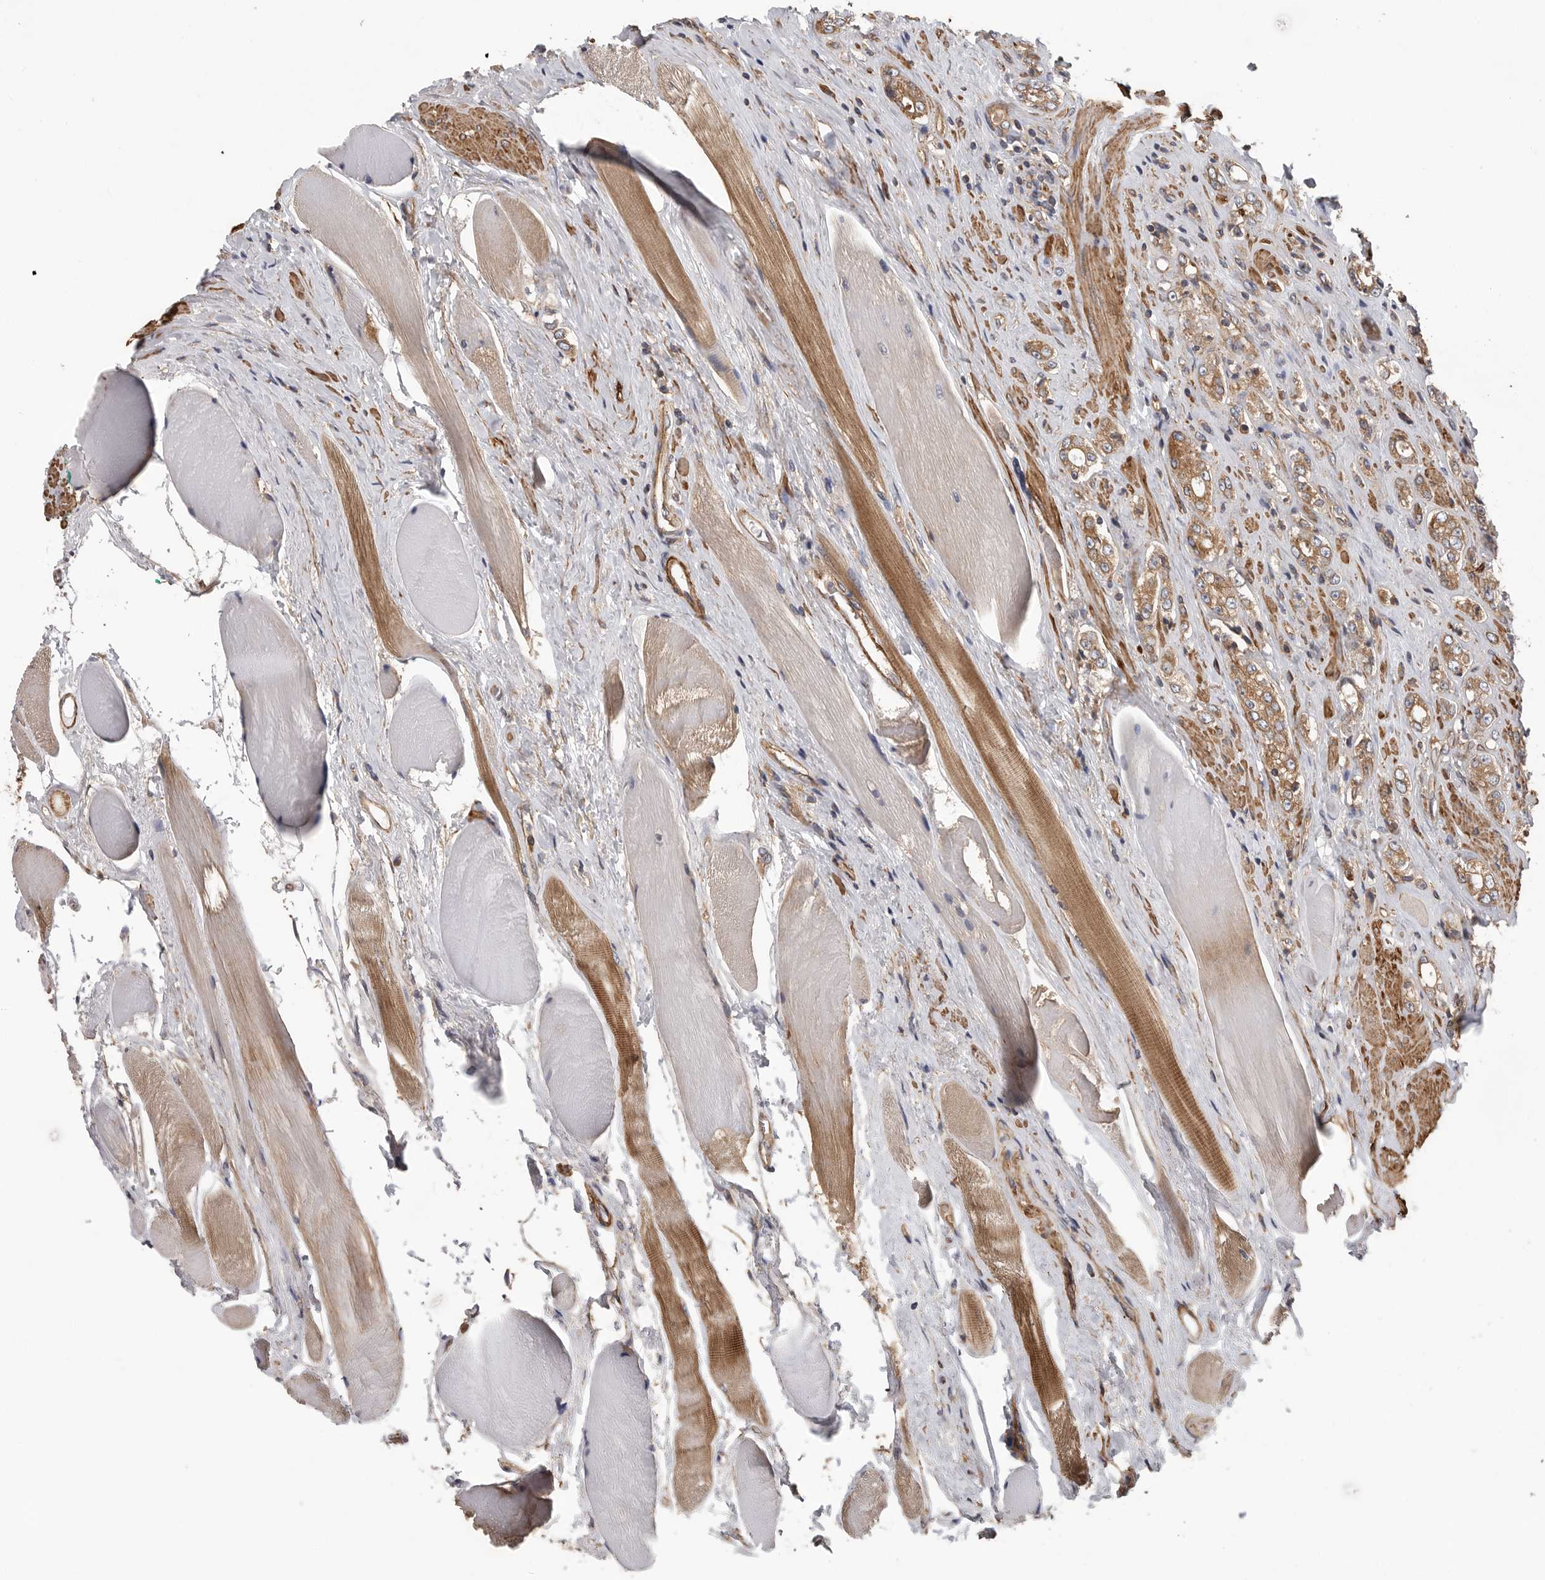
{"staining": {"intensity": "moderate", "quantity": ">75%", "location": "cytoplasmic/membranous"}, "tissue": "prostate cancer", "cell_type": "Tumor cells", "image_type": "cancer", "snomed": [{"axis": "morphology", "description": "Adenocarcinoma, High grade"}, {"axis": "topography", "description": "Prostate"}], "caption": "Tumor cells demonstrate moderate cytoplasmic/membranous staining in about >75% of cells in prostate cancer.", "gene": "OXR1", "patient": {"sex": "male", "age": 61}}